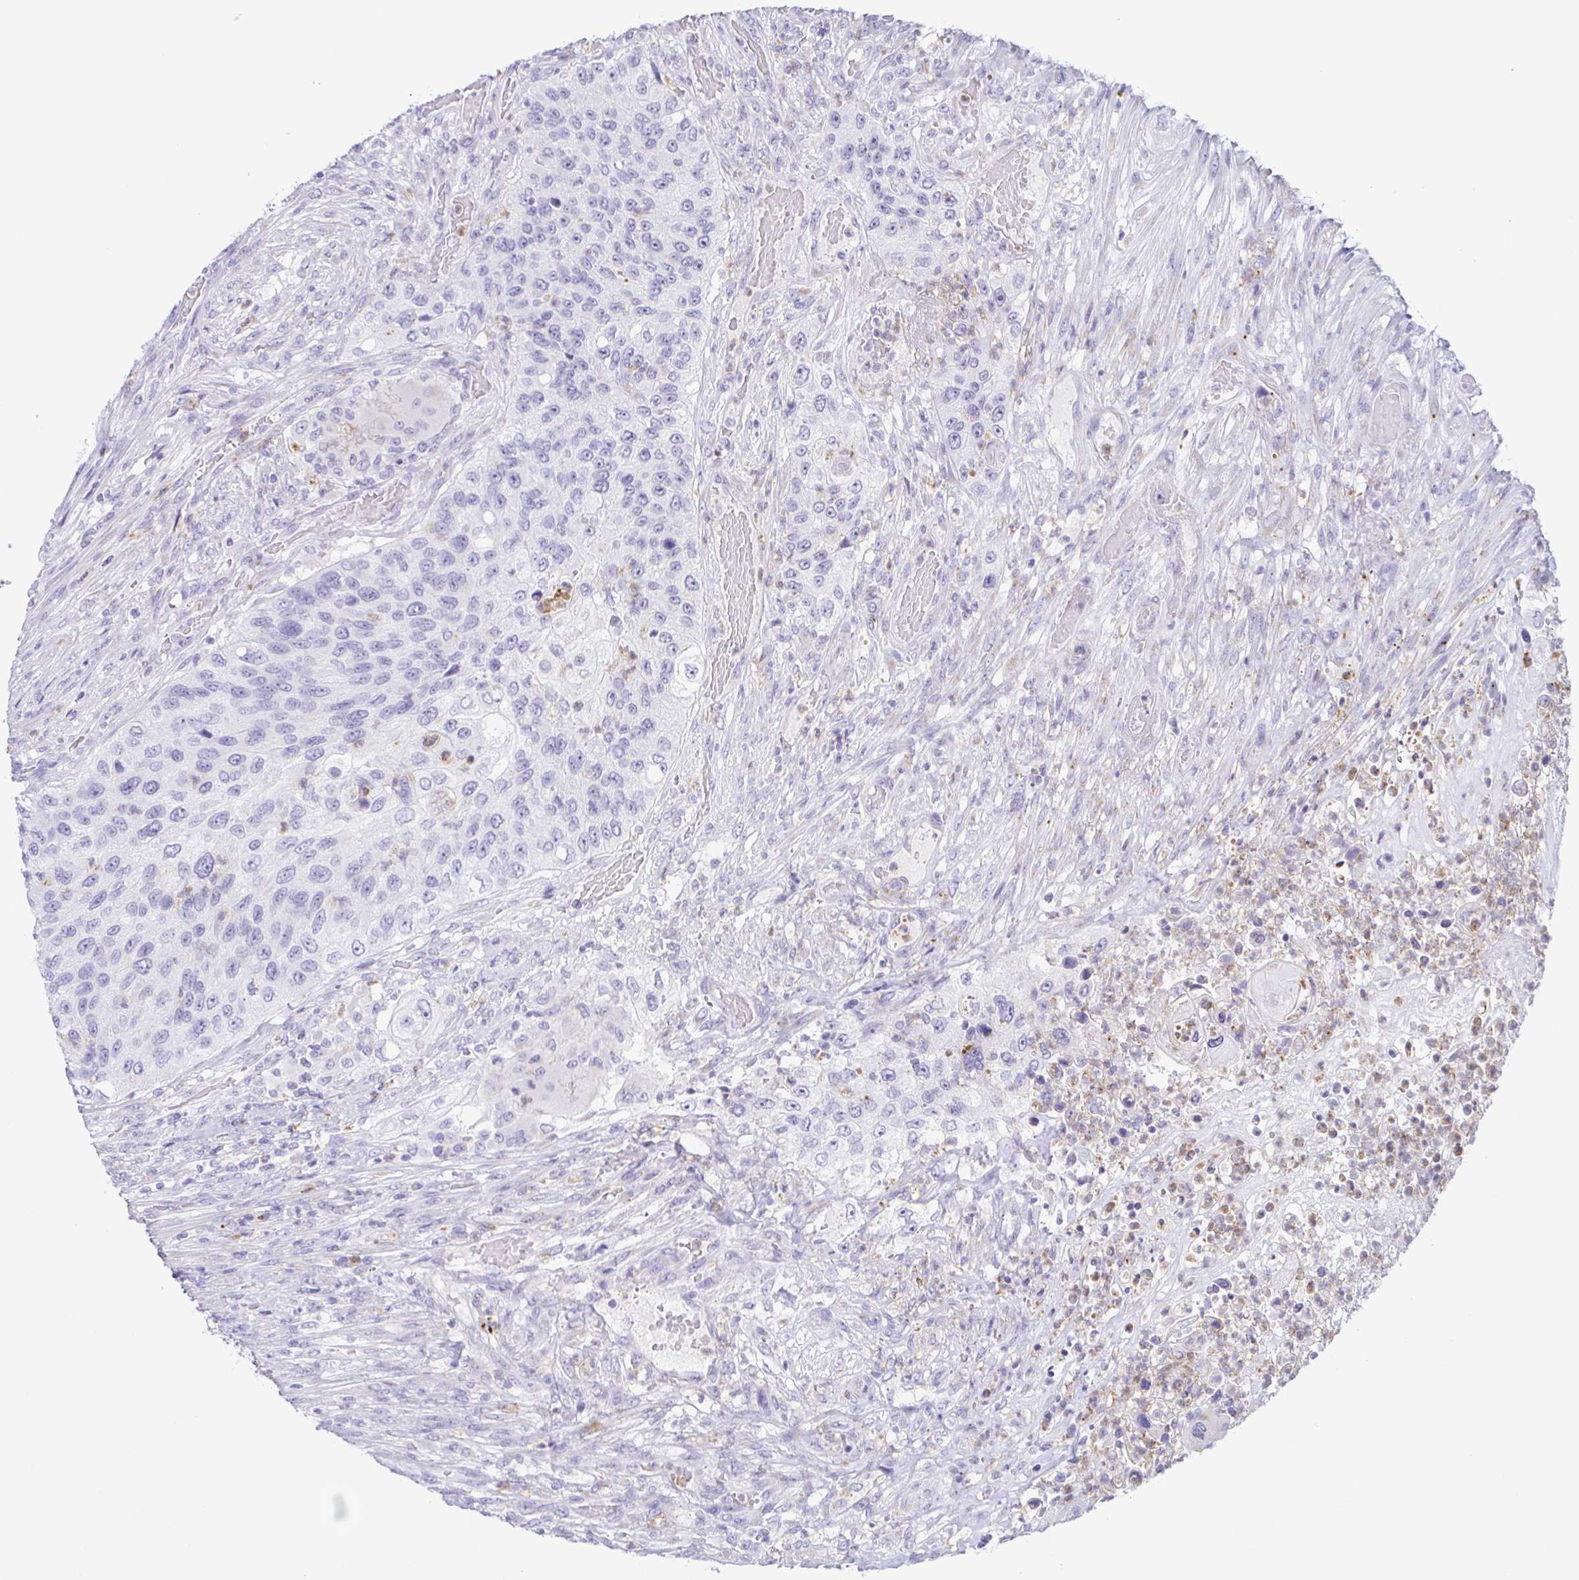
{"staining": {"intensity": "negative", "quantity": "none", "location": "none"}, "tissue": "urothelial cancer", "cell_type": "Tumor cells", "image_type": "cancer", "snomed": [{"axis": "morphology", "description": "Urothelial carcinoma, High grade"}, {"axis": "topography", "description": "Urinary bladder"}], "caption": "Immunohistochemistry (IHC) of human urothelial cancer shows no positivity in tumor cells.", "gene": "AZU1", "patient": {"sex": "female", "age": 60}}